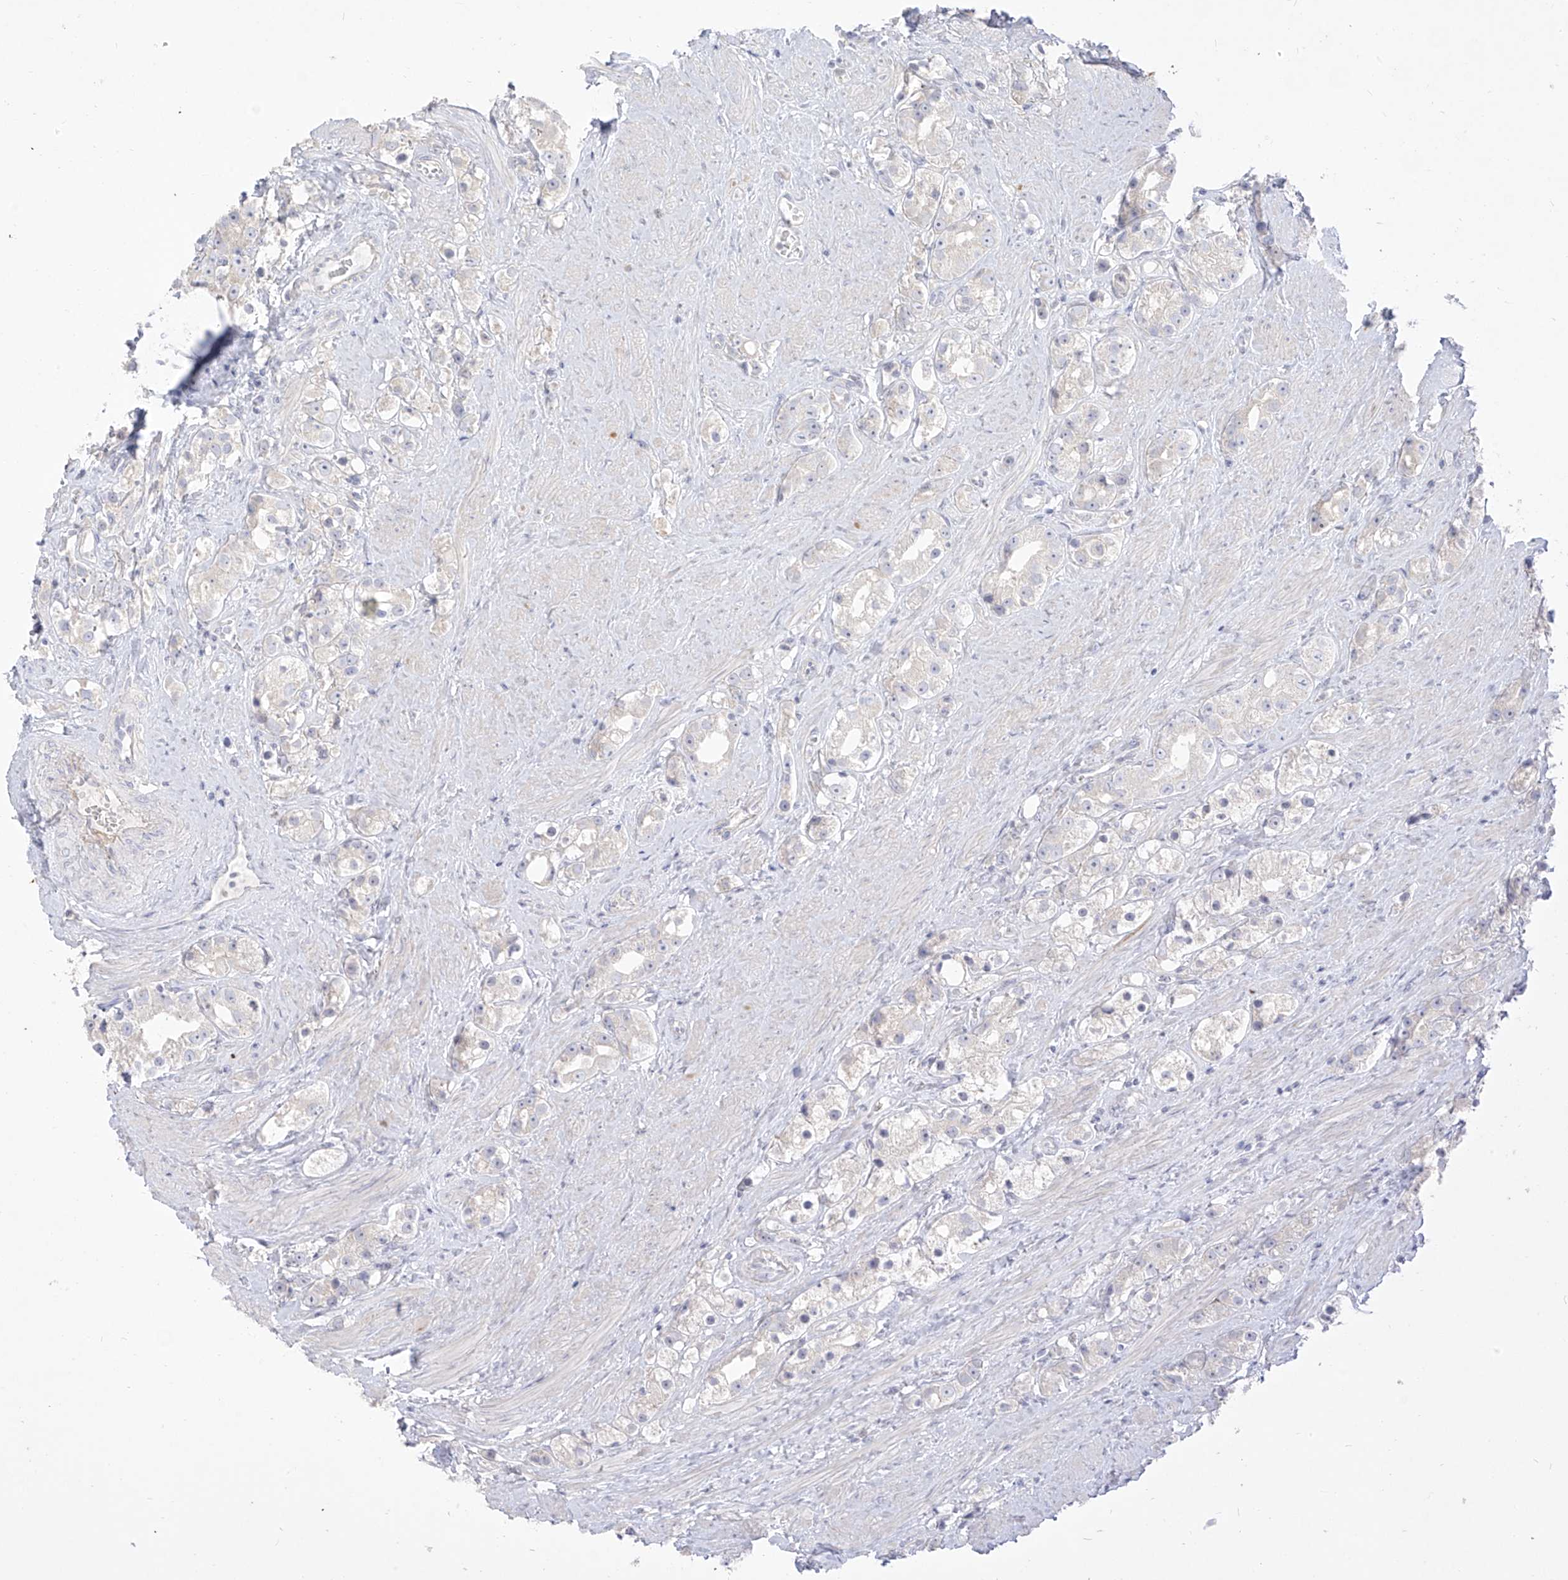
{"staining": {"intensity": "negative", "quantity": "none", "location": "none"}, "tissue": "prostate cancer", "cell_type": "Tumor cells", "image_type": "cancer", "snomed": [{"axis": "morphology", "description": "Adenocarcinoma, NOS"}, {"axis": "topography", "description": "Prostate"}], "caption": "IHC of human adenocarcinoma (prostate) shows no positivity in tumor cells.", "gene": "ARHGEF40", "patient": {"sex": "male", "age": 79}}